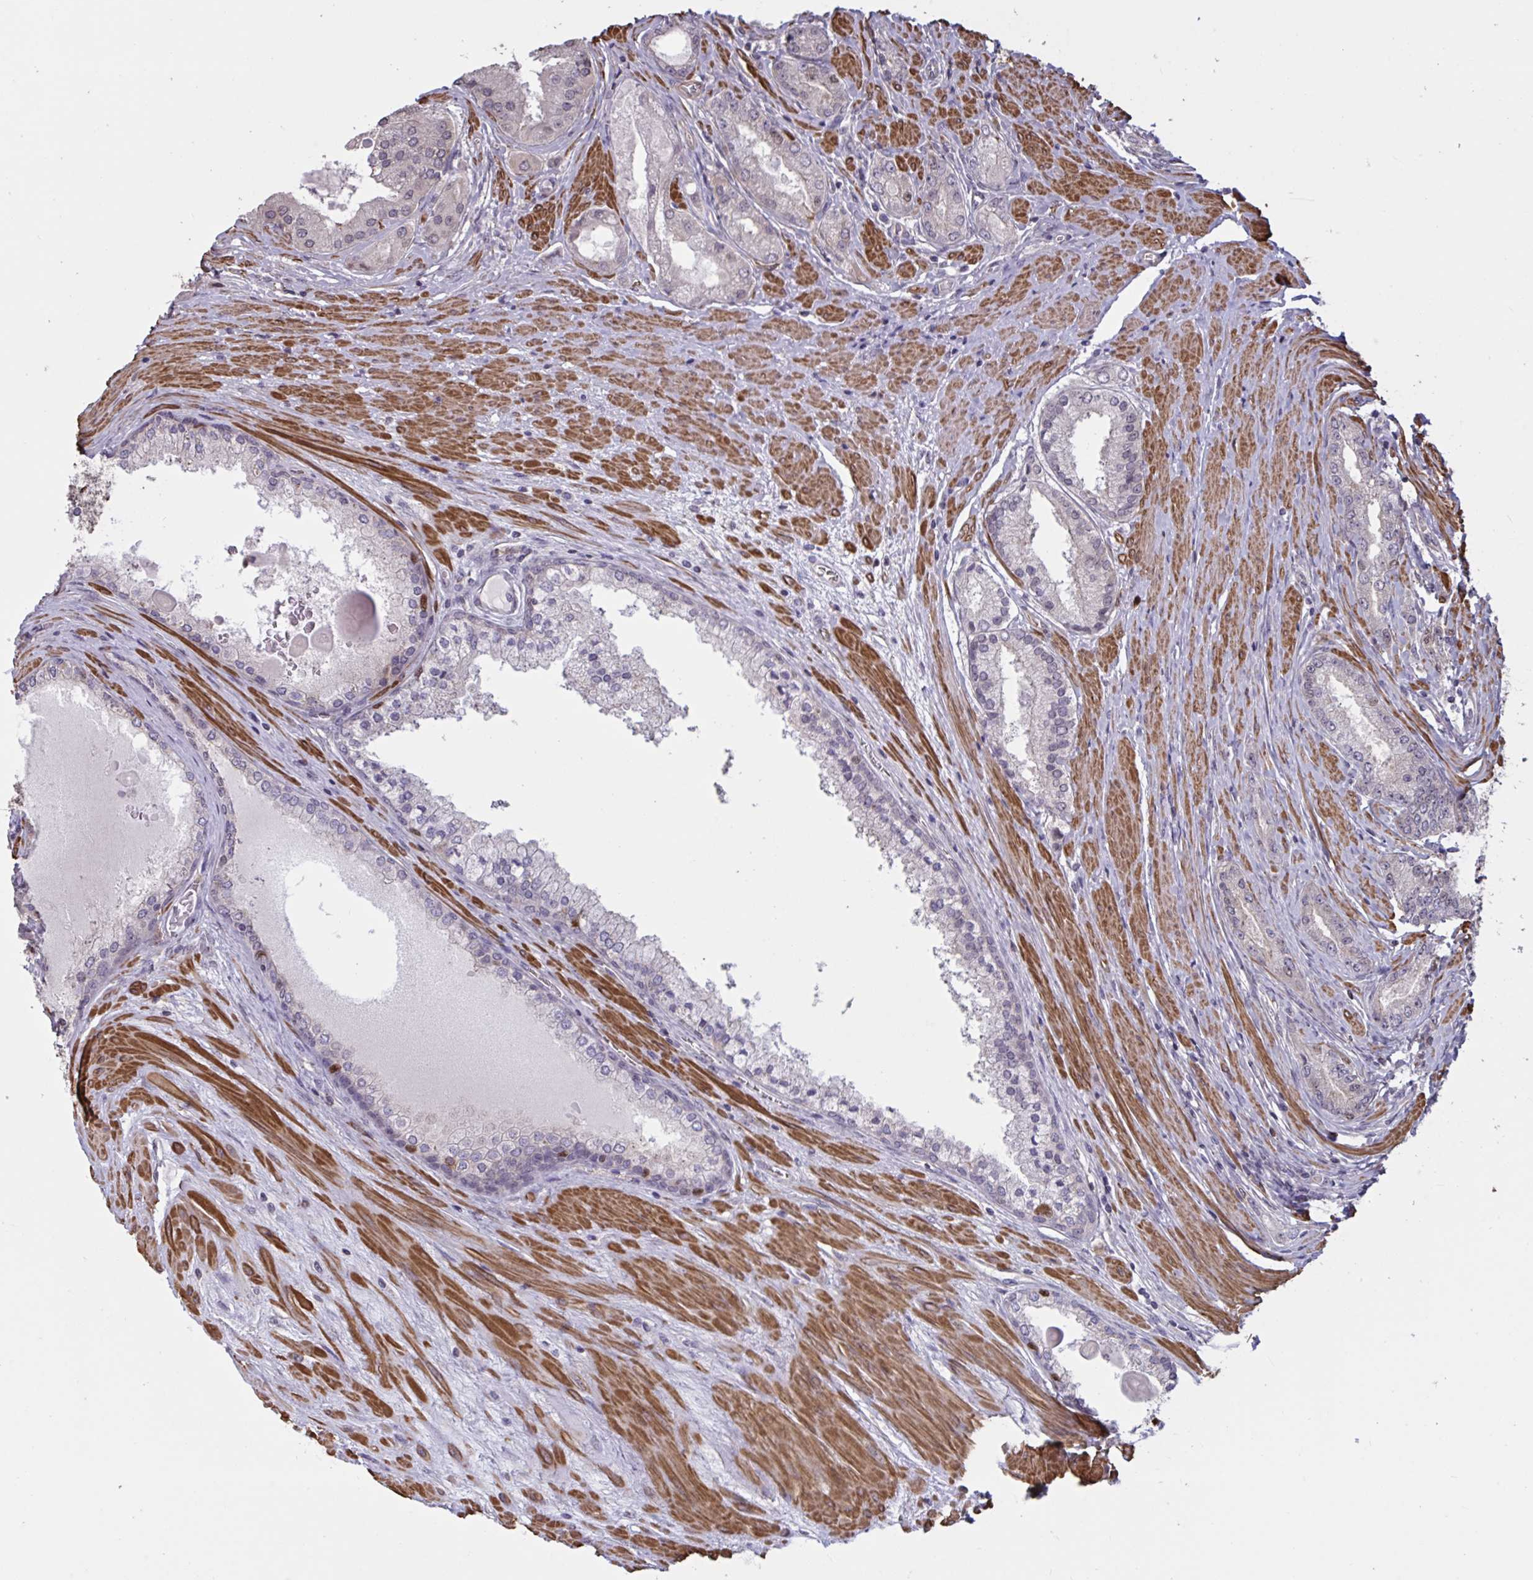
{"staining": {"intensity": "negative", "quantity": "none", "location": "none"}, "tissue": "prostate cancer", "cell_type": "Tumor cells", "image_type": "cancer", "snomed": [{"axis": "morphology", "description": "Adenocarcinoma, High grade"}, {"axis": "topography", "description": "Prostate"}], "caption": "Prostate cancer (high-grade adenocarcinoma) was stained to show a protein in brown. There is no significant positivity in tumor cells.", "gene": "IPO5", "patient": {"sex": "male", "age": 67}}